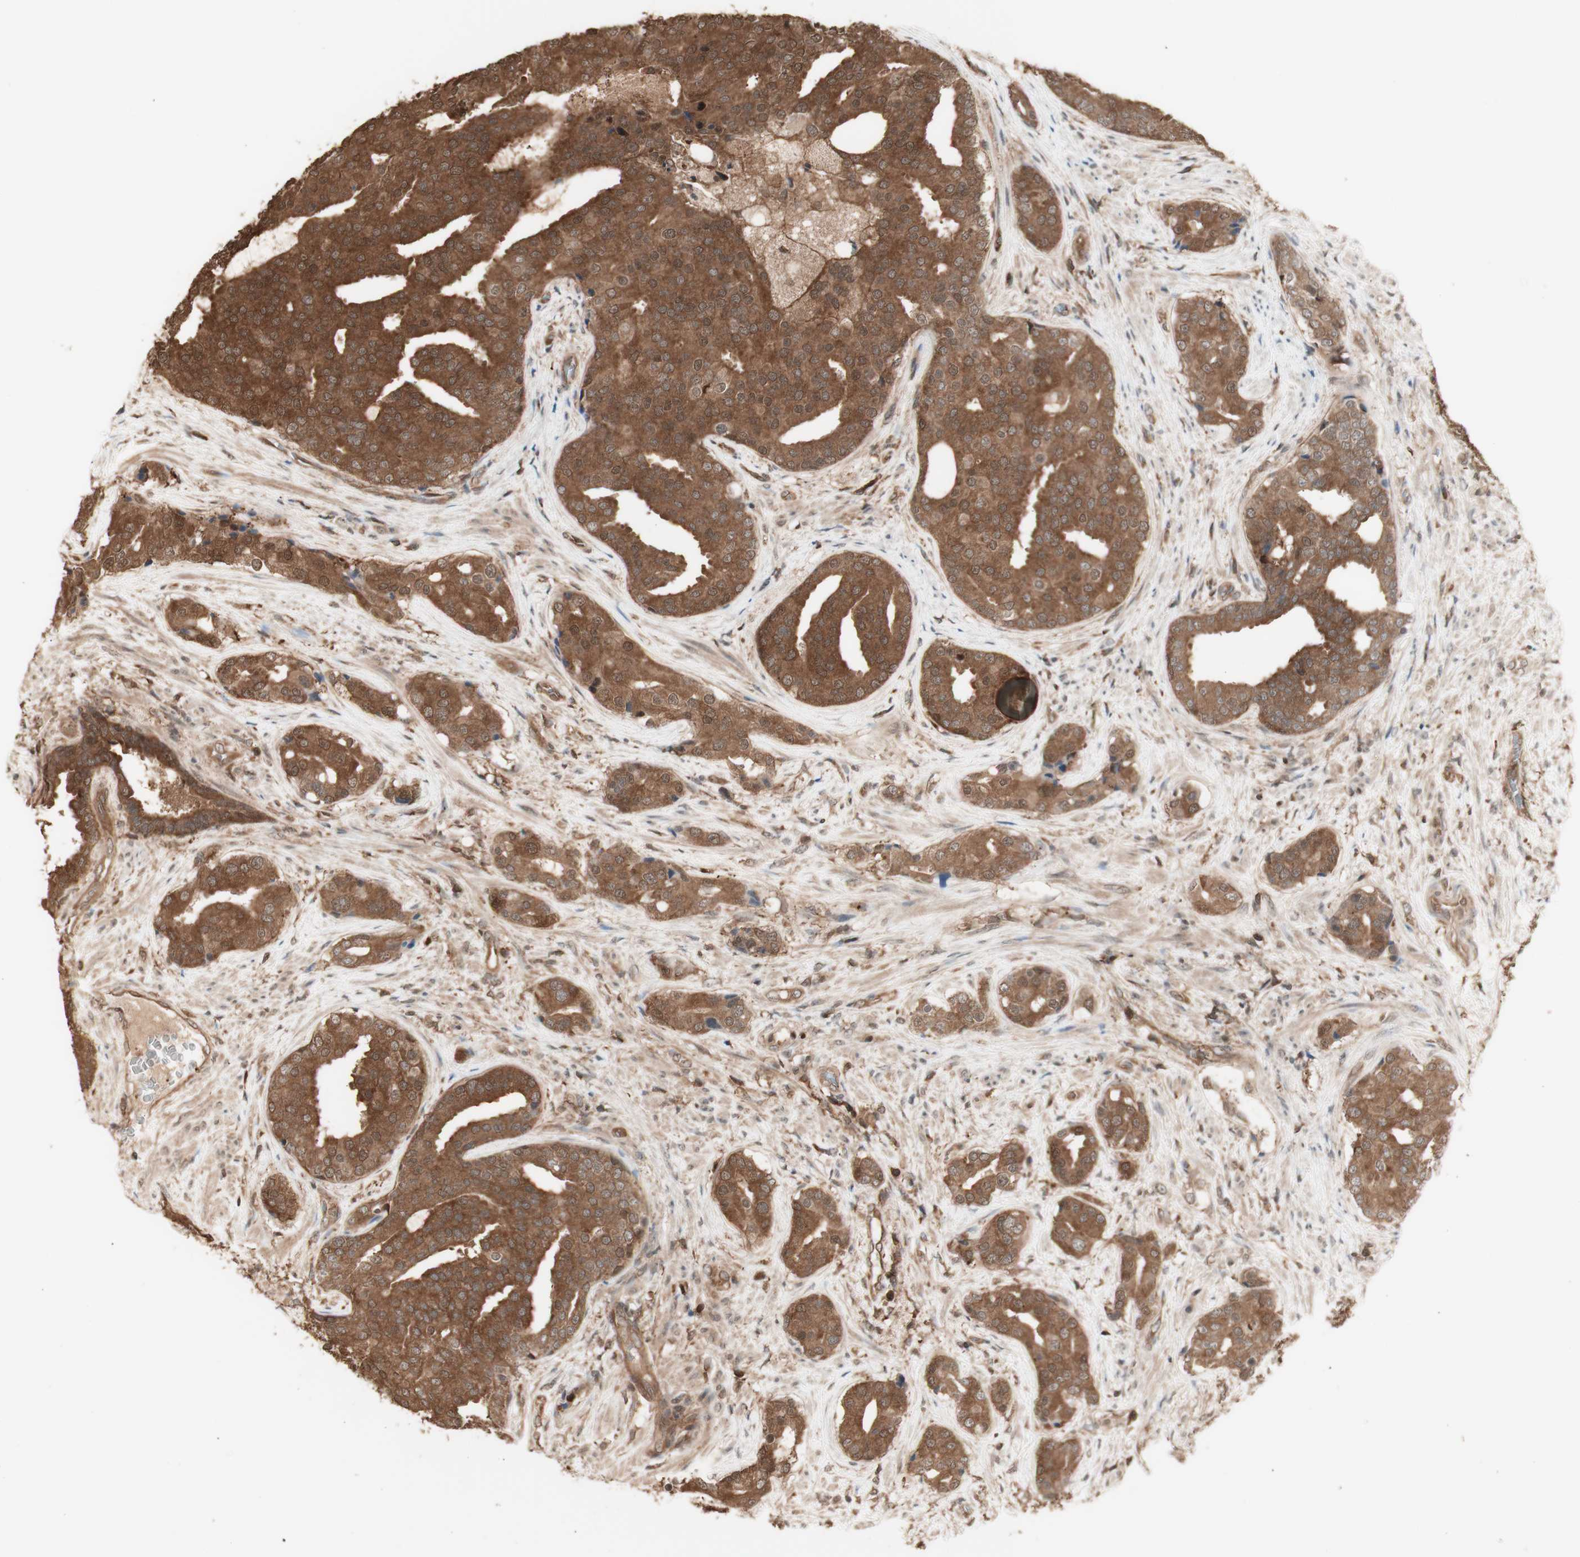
{"staining": {"intensity": "moderate", "quantity": ">75%", "location": "cytoplasmic/membranous"}, "tissue": "prostate cancer", "cell_type": "Tumor cells", "image_type": "cancer", "snomed": [{"axis": "morphology", "description": "Adenocarcinoma, High grade"}, {"axis": "topography", "description": "Prostate"}], "caption": "Immunohistochemical staining of adenocarcinoma (high-grade) (prostate) demonstrates medium levels of moderate cytoplasmic/membranous staining in about >75% of tumor cells.", "gene": "YWHAB", "patient": {"sex": "male", "age": 71}}